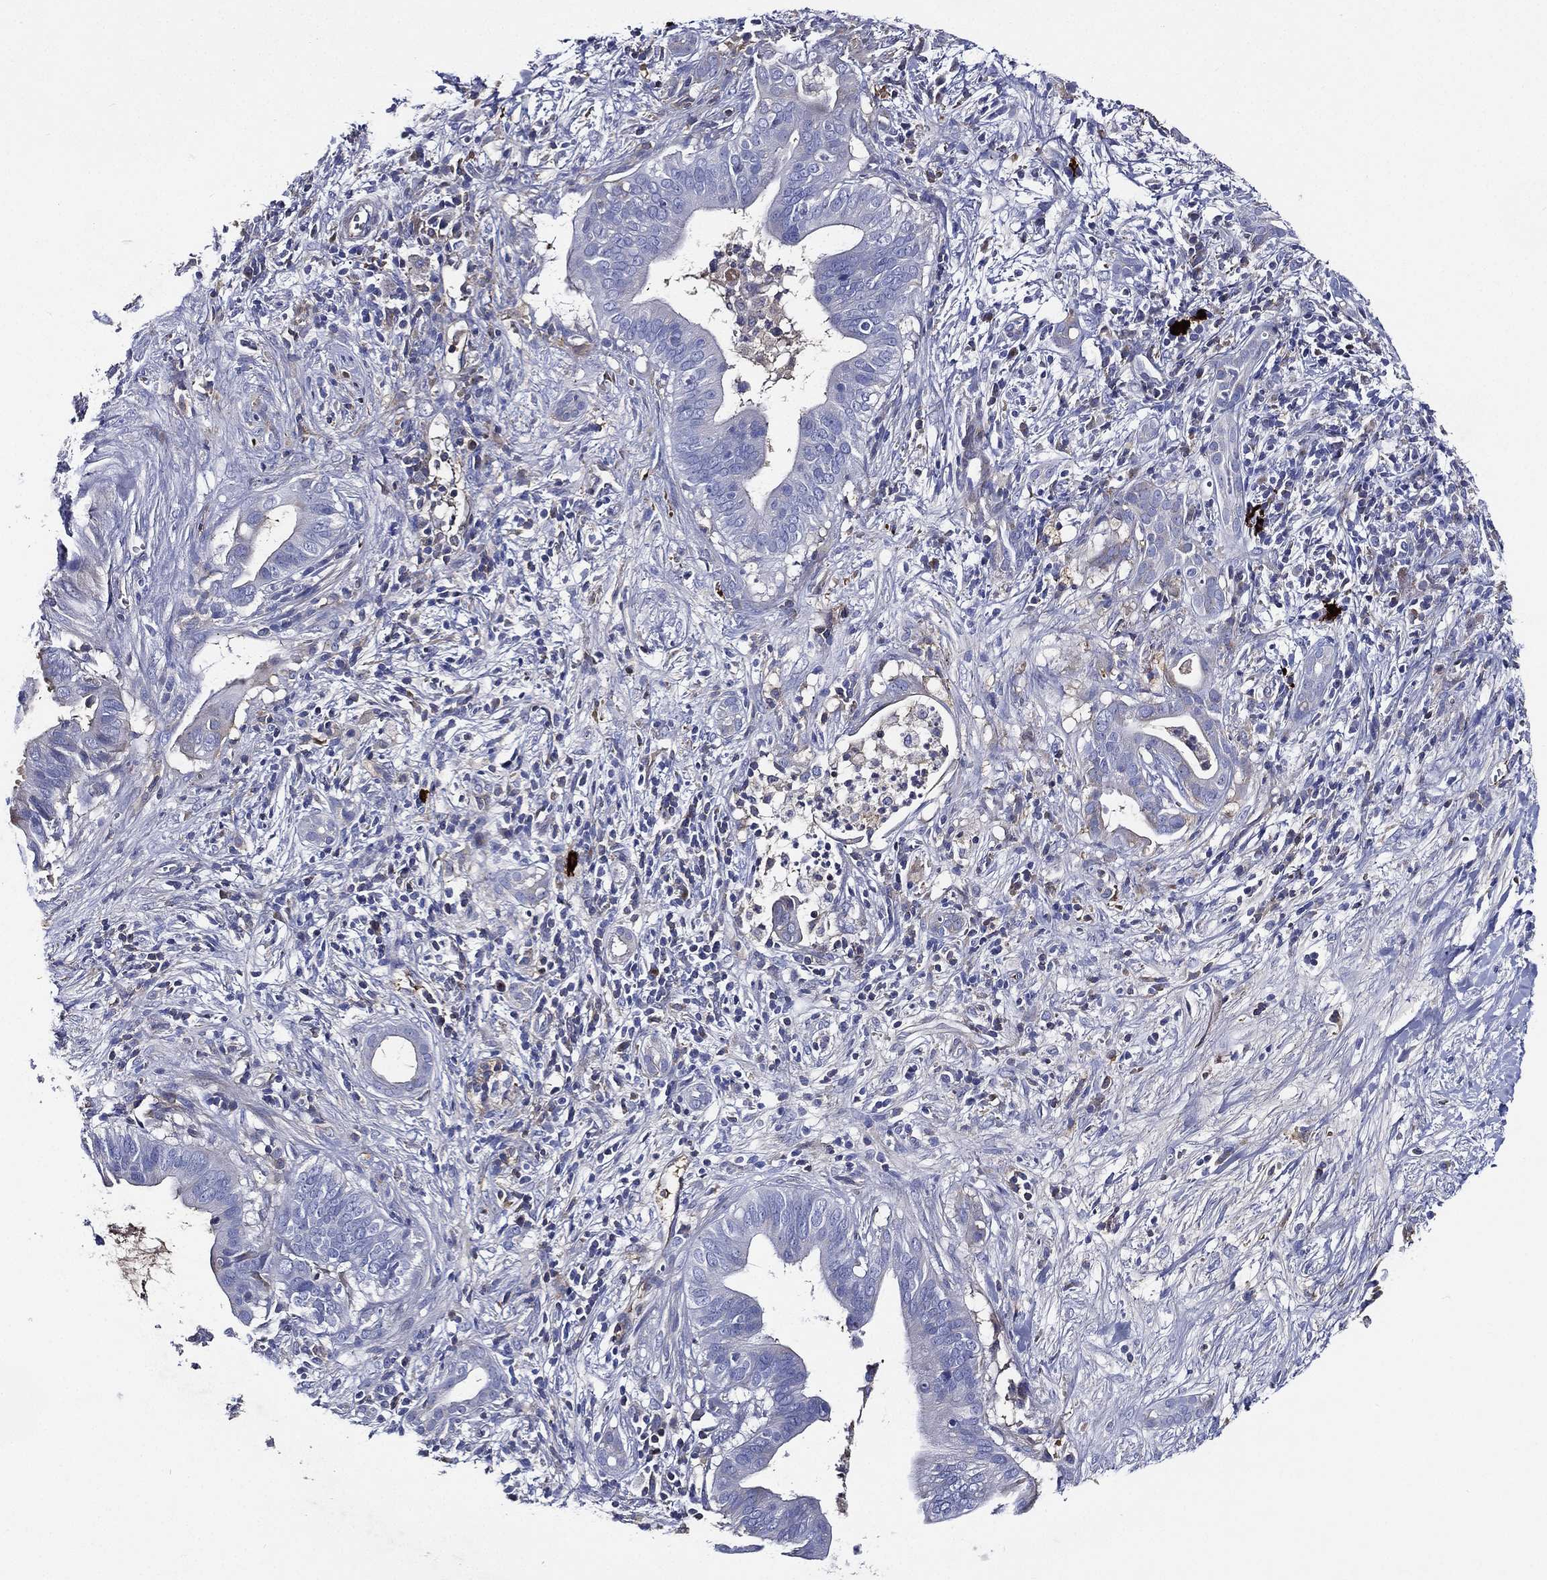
{"staining": {"intensity": "negative", "quantity": "none", "location": "none"}, "tissue": "pancreatic cancer", "cell_type": "Tumor cells", "image_type": "cancer", "snomed": [{"axis": "morphology", "description": "Adenocarcinoma, NOS"}, {"axis": "topography", "description": "Pancreas"}], "caption": "Immunohistochemistry histopathology image of human adenocarcinoma (pancreatic) stained for a protein (brown), which displays no expression in tumor cells.", "gene": "TMPRSS11D", "patient": {"sex": "male", "age": 61}}